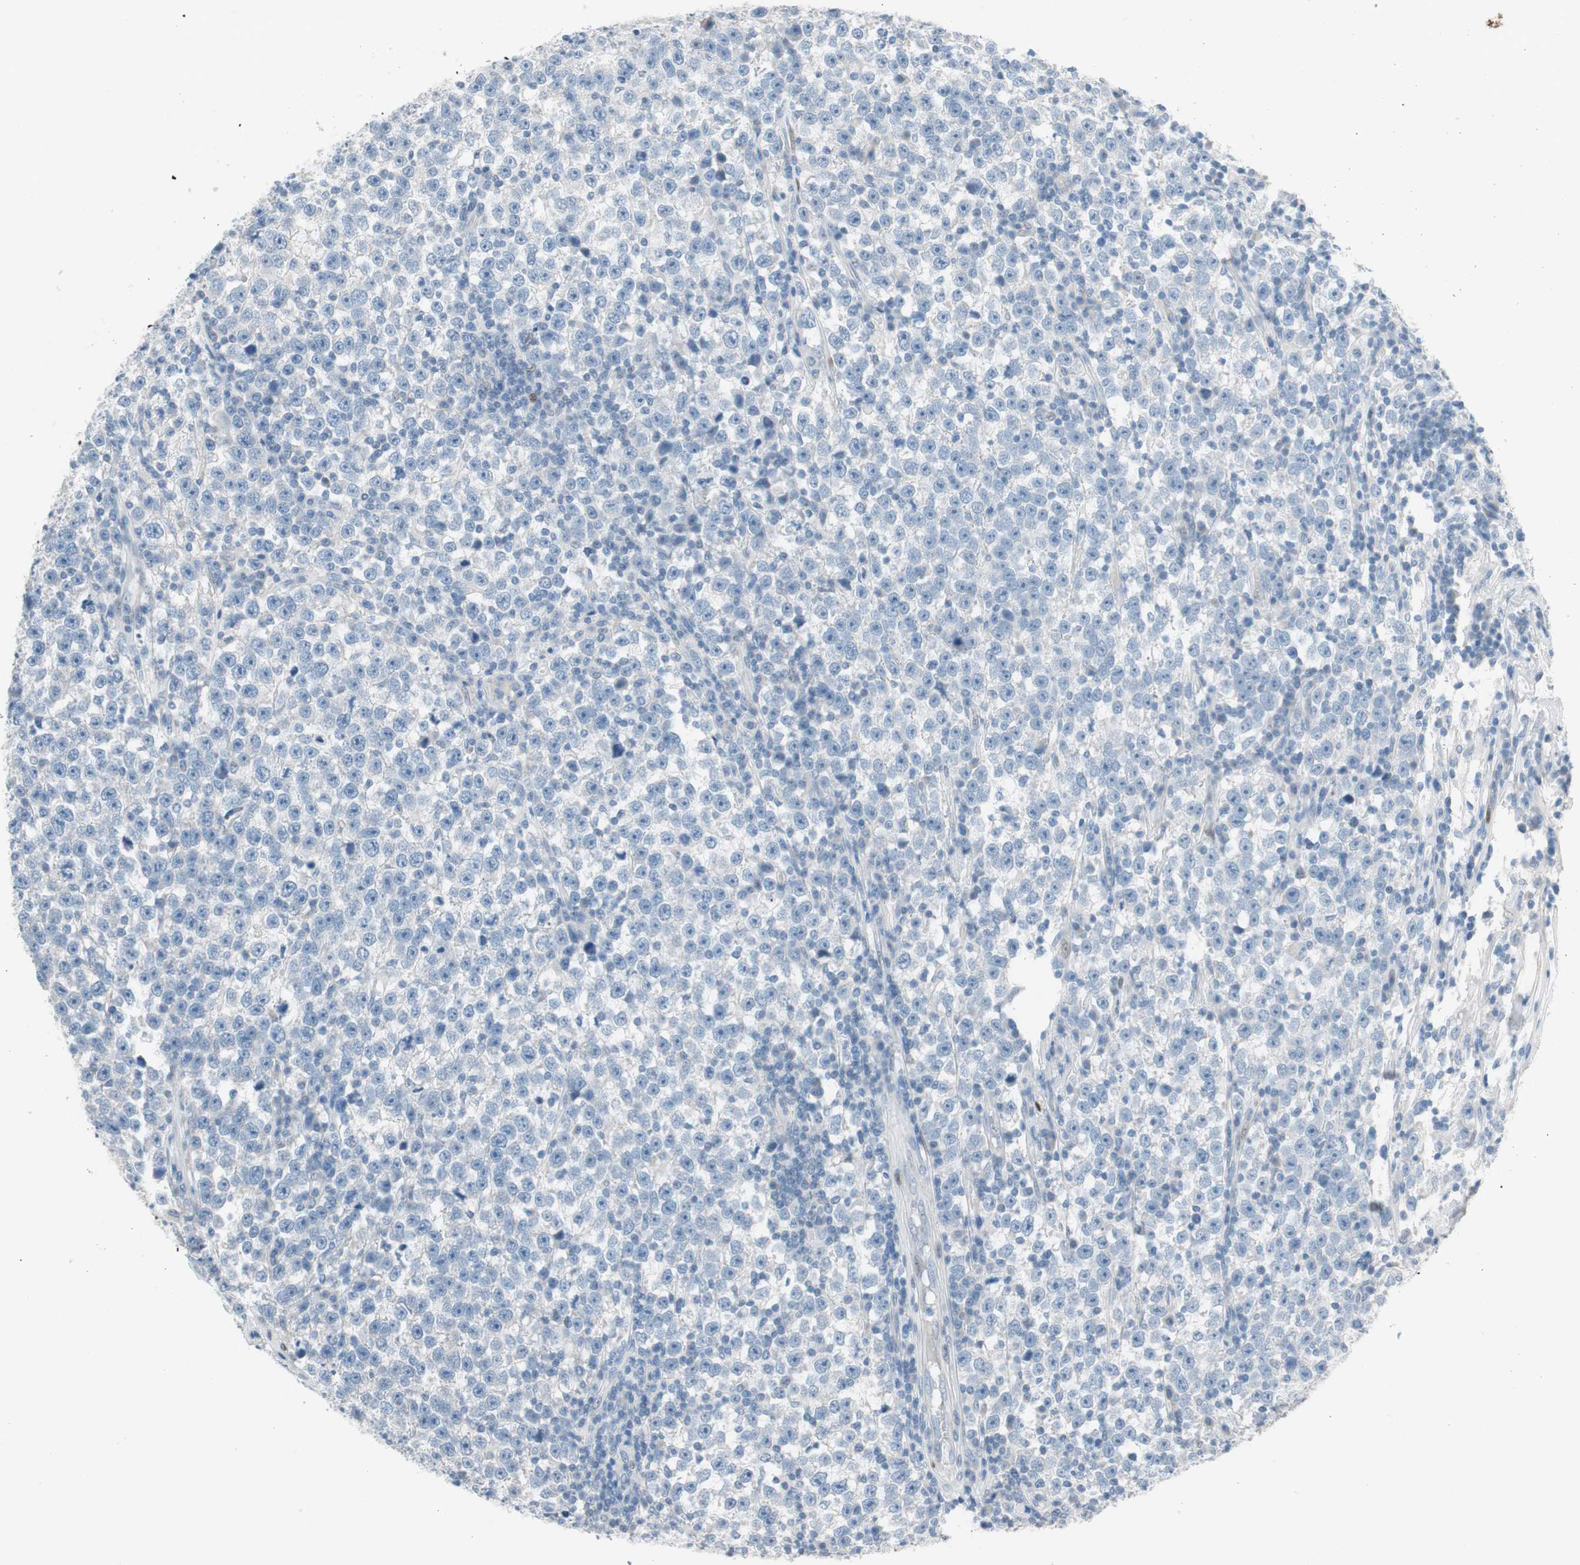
{"staining": {"intensity": "negative", "quantity": "none", "location": "none"}, "tissue": "testis cancer", "cell_type": "Tumor cells", "image_type": "cancer", "snomed": [{"axis": "morphology", "description": "Seminoma, NOS"}, {"axis": "topography", "description": "Testis"}], "caption": "Immunohistochemical staining of human testis seminoma shows no significant staining in tumor cells.", "gene": "FOSL1", "patient": {"sex": "male", "age": 43}}